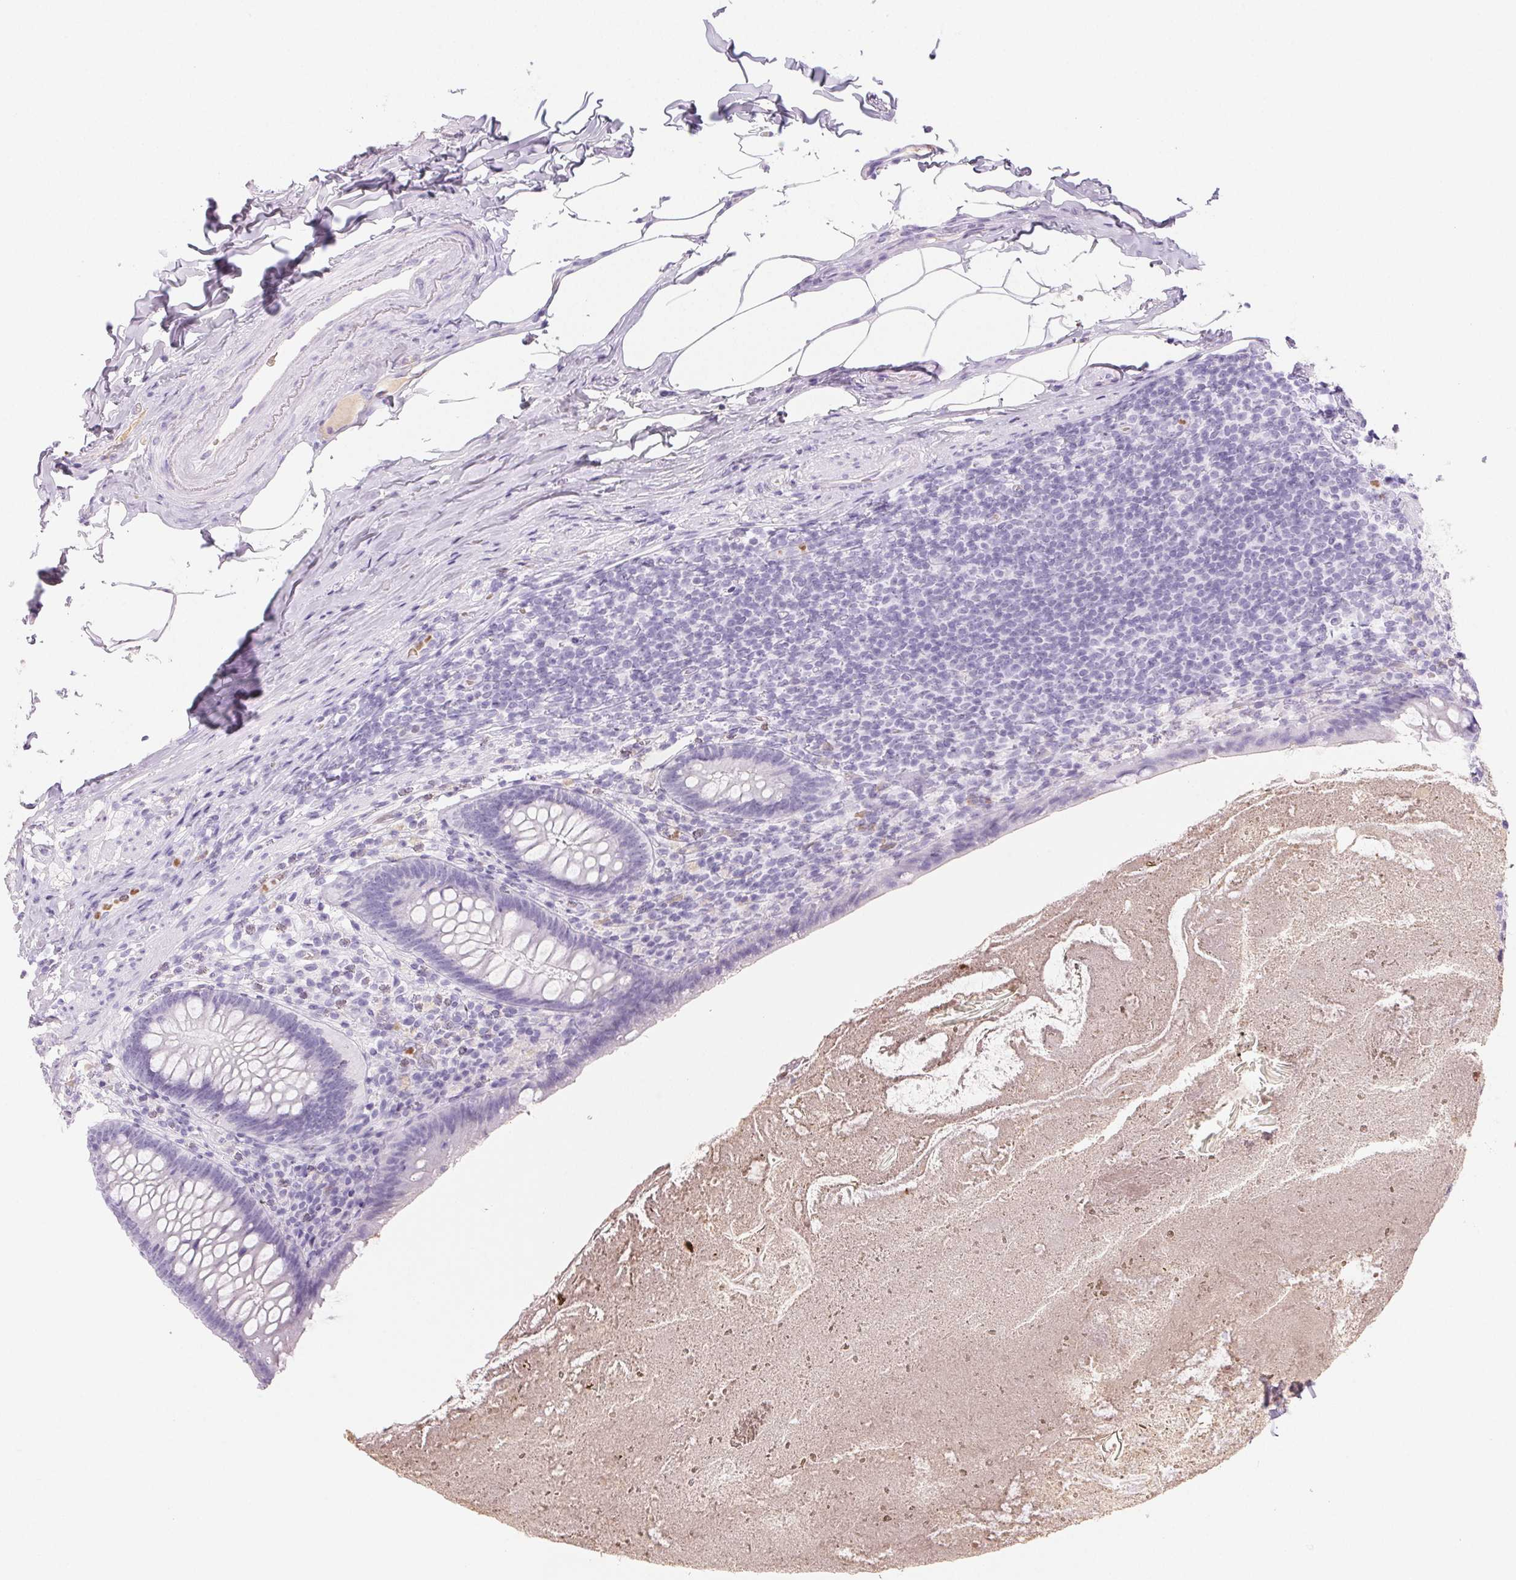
{"staining": {"intensity": "negative", "quantity": "none", "location": "none"}, "tissue": "appendix", "cell_type": "Glandular cells", "image_type": "normal", "snomed": [{"axis": "morphology", "description": "Normal tissue, NOS"}, {"axis": "topography", "description": "Appendix"}], "caption": "IHC of benign appendix displays no expression in glandular cells.", "gene": "PADI4", "patient": {"sex": "male", "age": 47}}